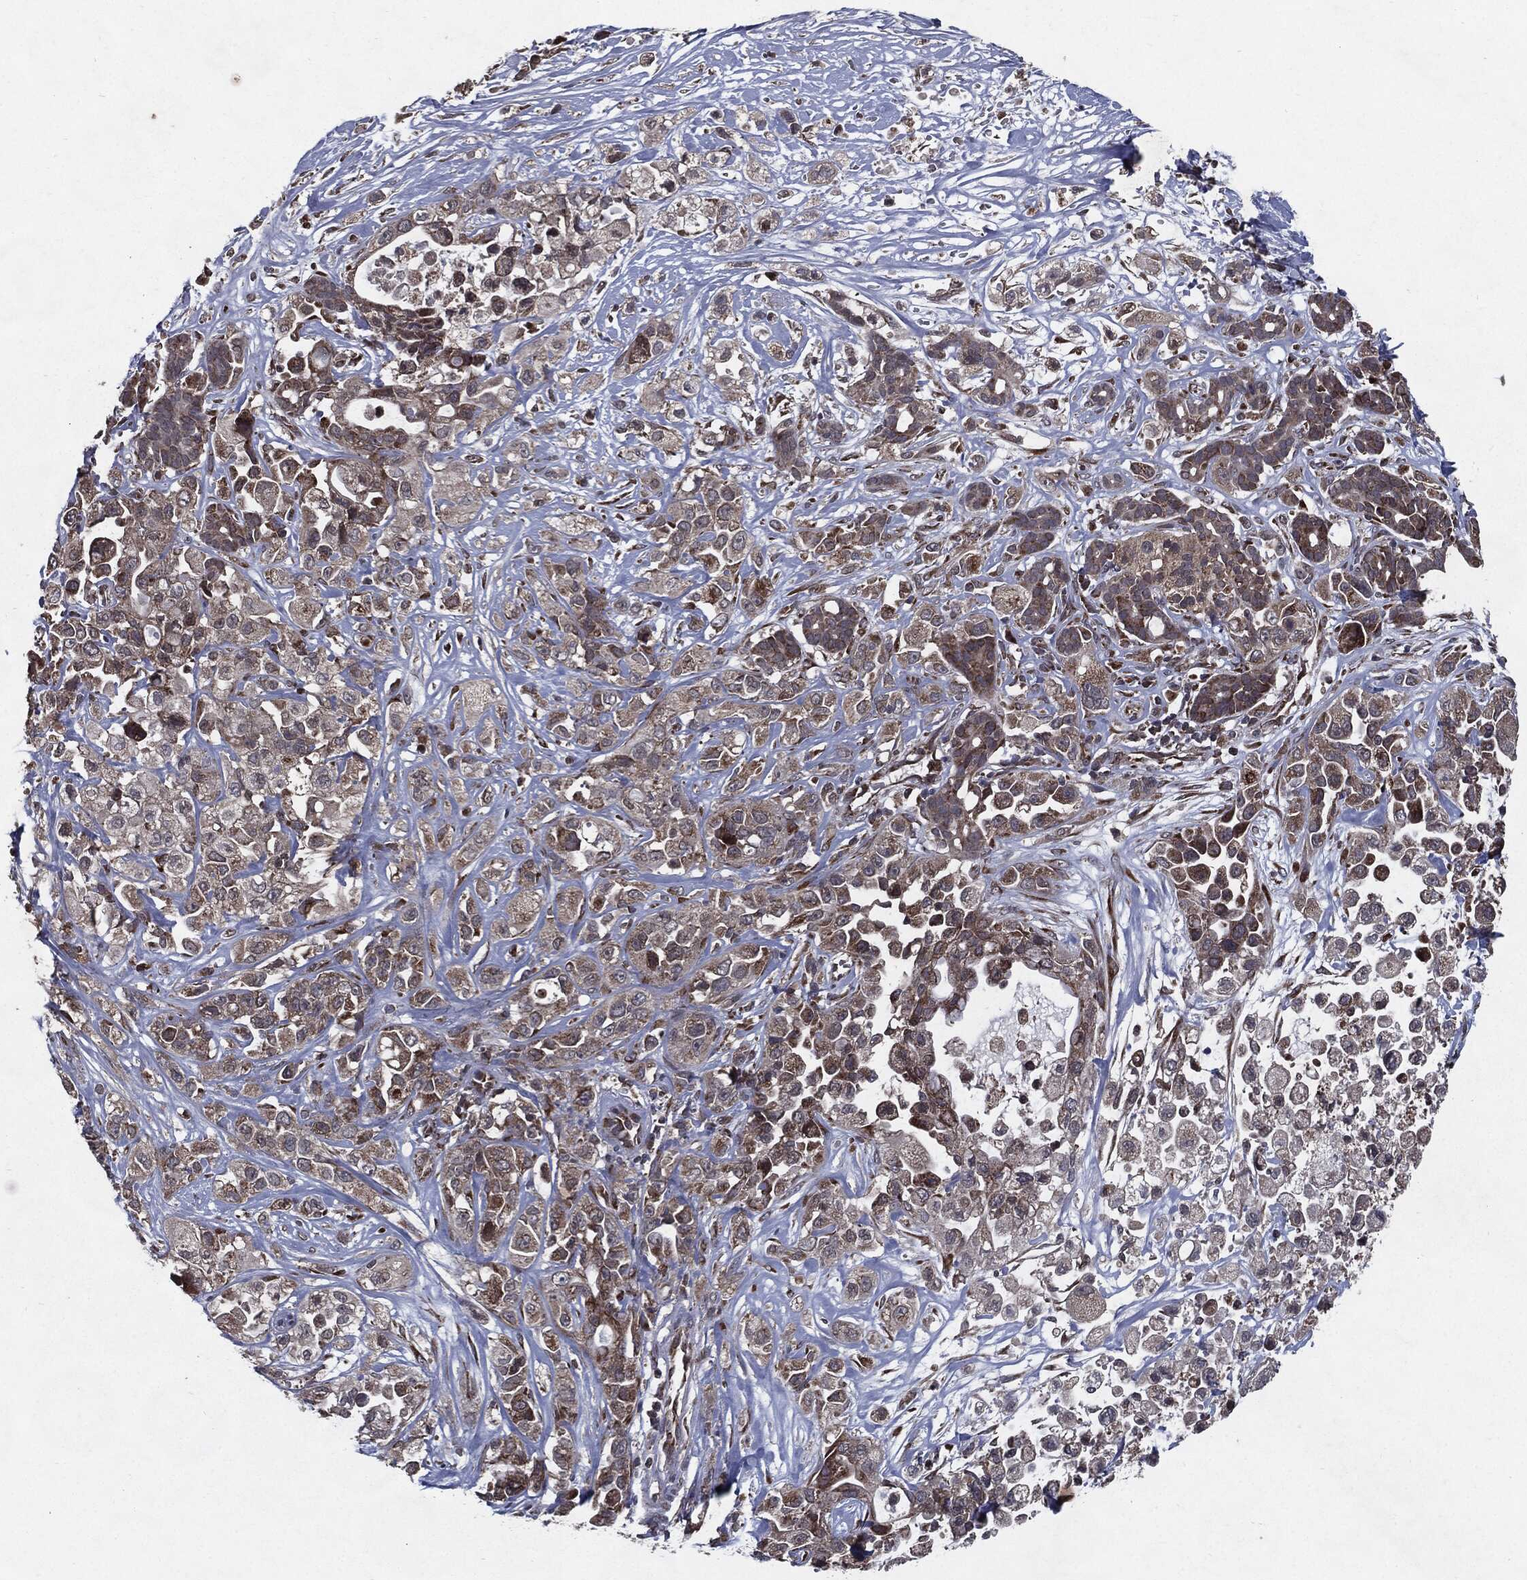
{"staining": {"intensity": "strong", "quantity": "25%-75%", "location": "cytoplasmic/membranous"}, "tissue": "pancreatic cancer", "cell_type": "Tumor cells", "image_type": "cancer", "snomed": [{"axis": "morphology", "description": "Adenocarcinoma, NOS"}, {"axis": "topography", "description": "Pancreas"}], "caption": "Pancreatic cancer was stained to show a protein in brown. There is high levels of strong cytoplasmic/membranous expression in about 25%-75% of tumor cells.", "gene": "HDAC5", "patient": {"sex": "male", "age": 44}}